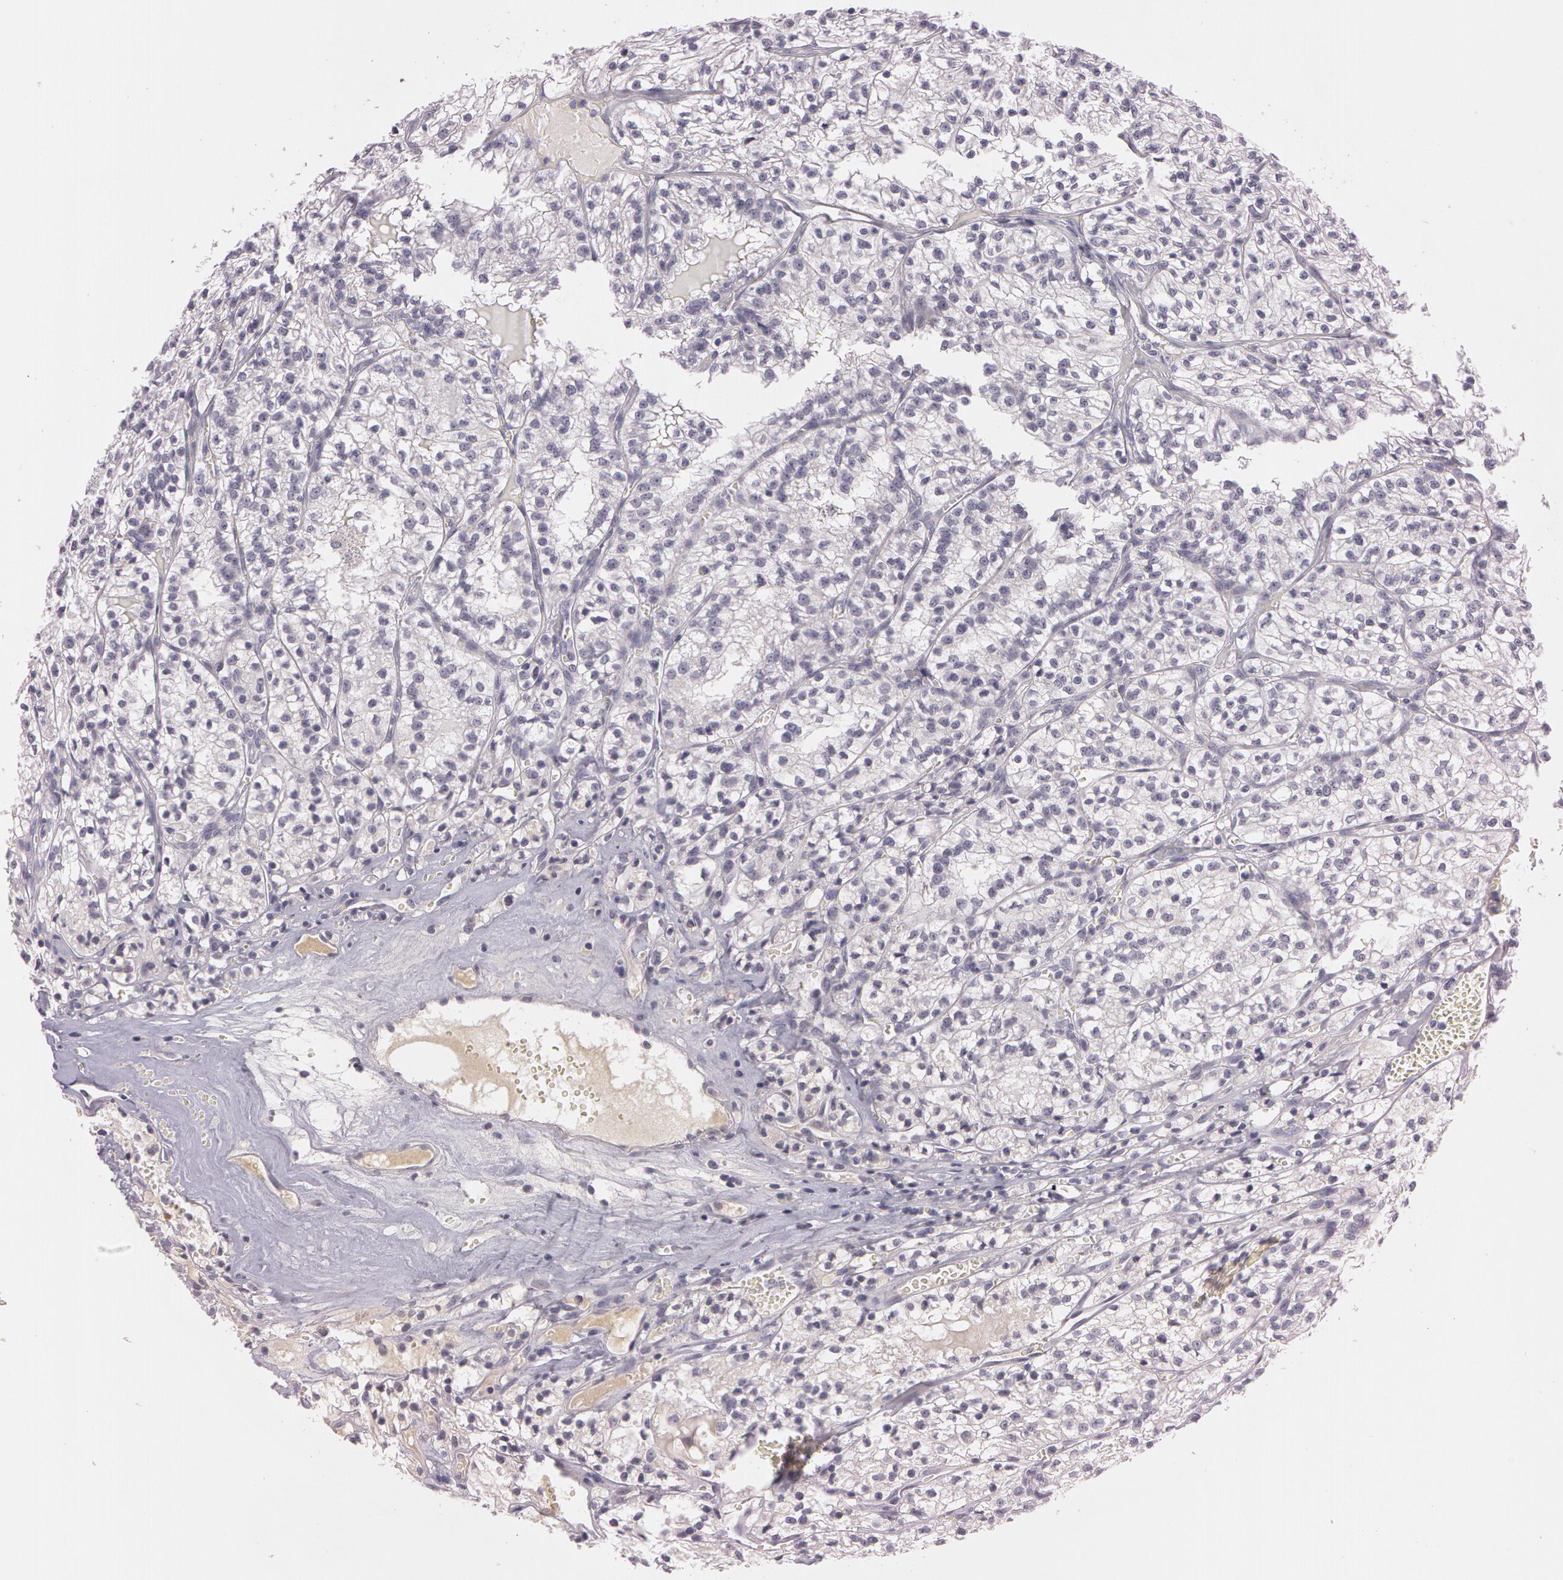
{"staining": {"intensity": "negative", "quantity": "none", "location": "none"}, "tissue": "renal cancer", "cell_type": "Tumor cells", "image_type": "cancer", "snomed": [{"axis": "morphology", "description": "Adenocarcinoma, NOS"}, {"axis": "topography", "description": "Kidney"}], "caption": "IHC image of neoplastic tissue: adenocarcinoma (renal) stained with DAB shows no significant protein expression in tumor cells.", "gene": "MXRA5", "patient": {"sex": "male", "age": 61}}